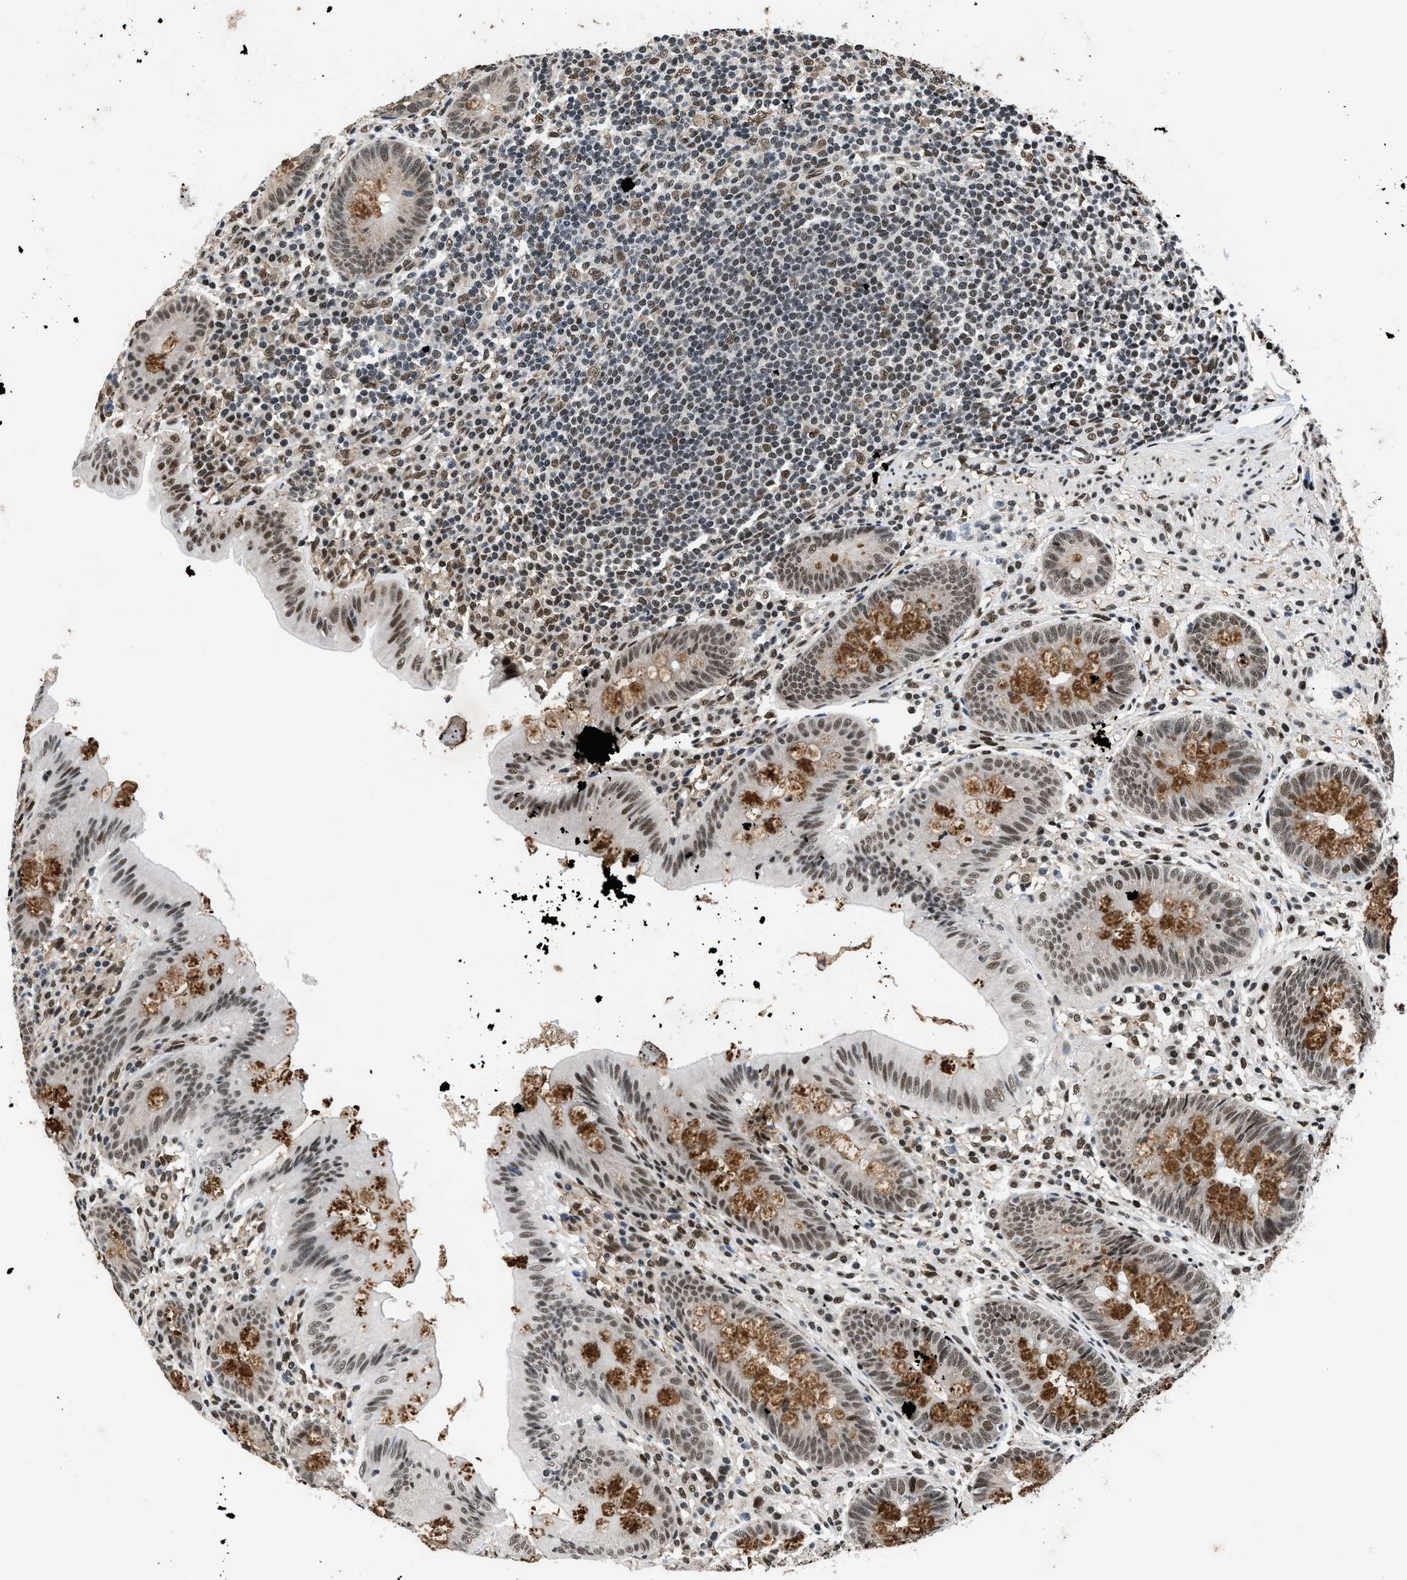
{"staining": {"intensity": "strong", "quantity": ">75%", "location": "cytoplasmic/membranous,nuclear"}, "tissue": "appendix", "cell_type": "Glandular cells", "image_type": "normal", "snomed": [{"axis": "morphology", "description": "Normal tissue, NOS"}, {"axis": "topography", "description": "Appendix"}], "caption": "Glandular cells display strong cytoplasmic/membranous,nuclear expression in about >75% of cells in benign appendix.", "gene": "HNRNPF", "patient": {"sex": "male", "age": 56}}